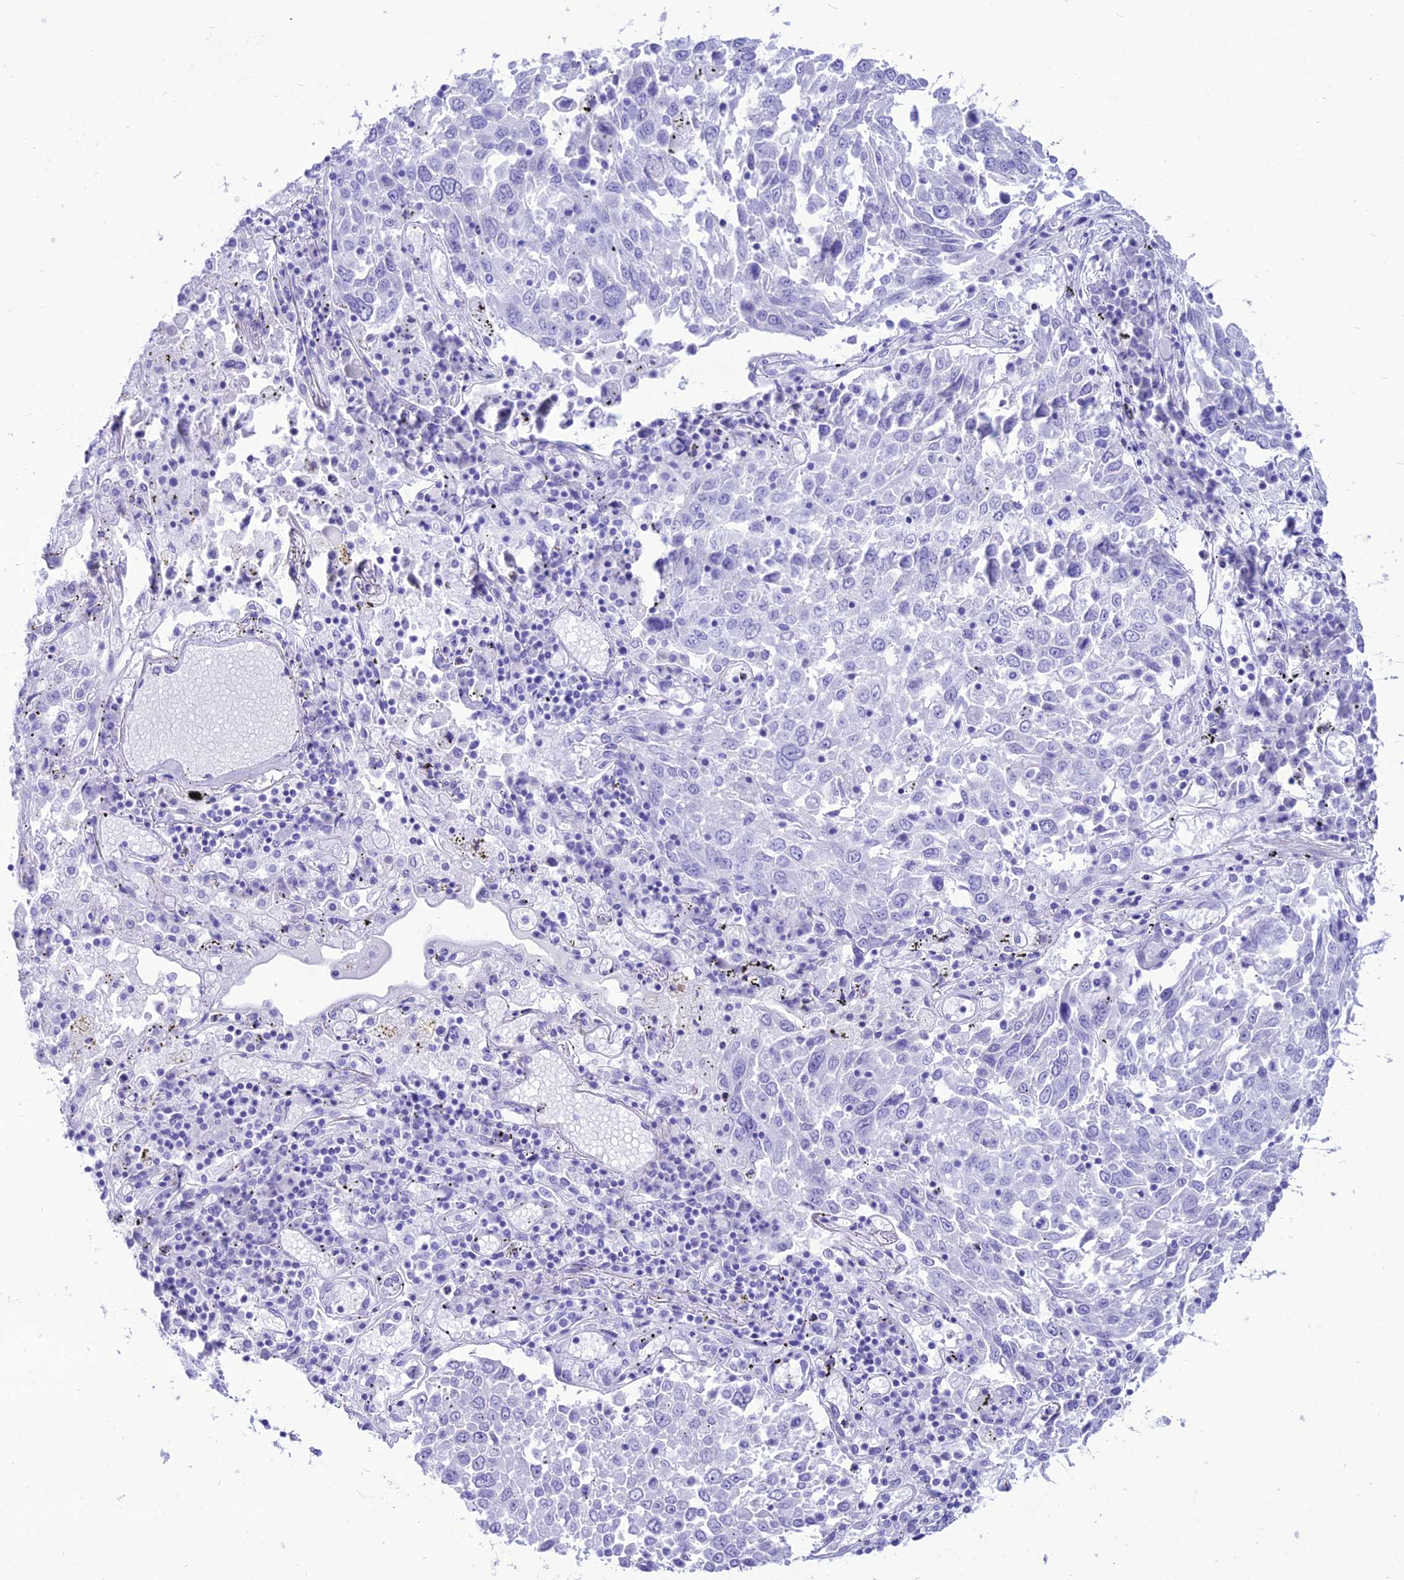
{"staining": {"intensity": "negative", "quantity": "none", "location": "none"}, "tissue": "lung cancer", "cell_type": "Tumor cells", "image_type": "cancer", "snomed": [{"axis": "morphology", "description": "Squamous cell carcinoma, NOS"}, {"axis": "topography", "description": "Lung"}], "caption": "There is no significant expression in tumor cells of lung squamous cell carcinoma.", "gene": "PNMA5", "patient": {"sex": "male", "age": 65}}